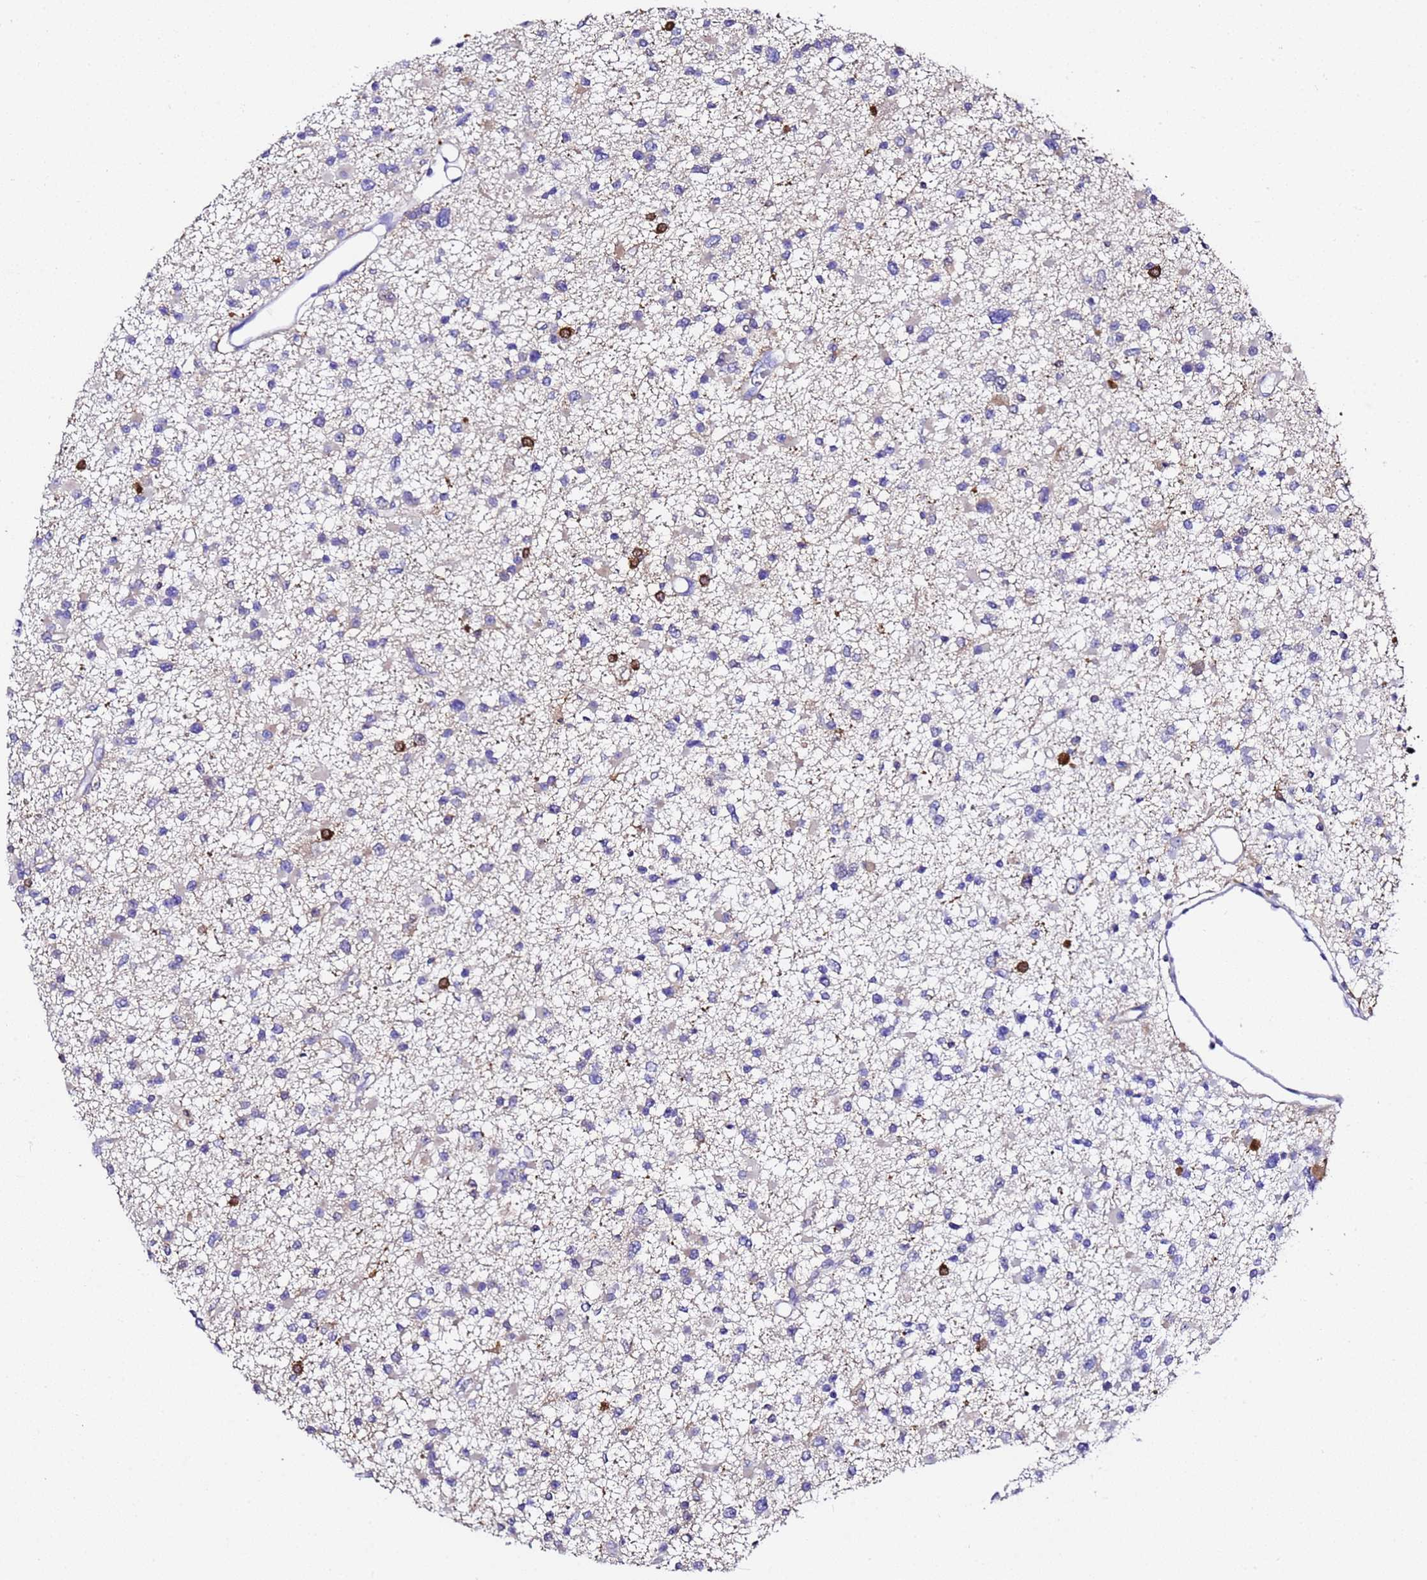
{"staining": {"intensity": "strong", "quantity": "<25%", "location": "cytoplasmic/membranous"}, "tissue": "glioma", "cell_type": "Tumor cells", "image_type": "cancer", "snomed": [{"axis": "morphology", "description": "Glioma, malignant, Low grade"}, {"axis": "topography", "description": "Brain"}], "caption": "Immunohistochemical staining of glioma displays medium levels of strong cytoplasmic/membranous protein staining in approximately <25% of tumor cells.", "gene": "FTL", "patient": {"sex": "female", "age": 22}}